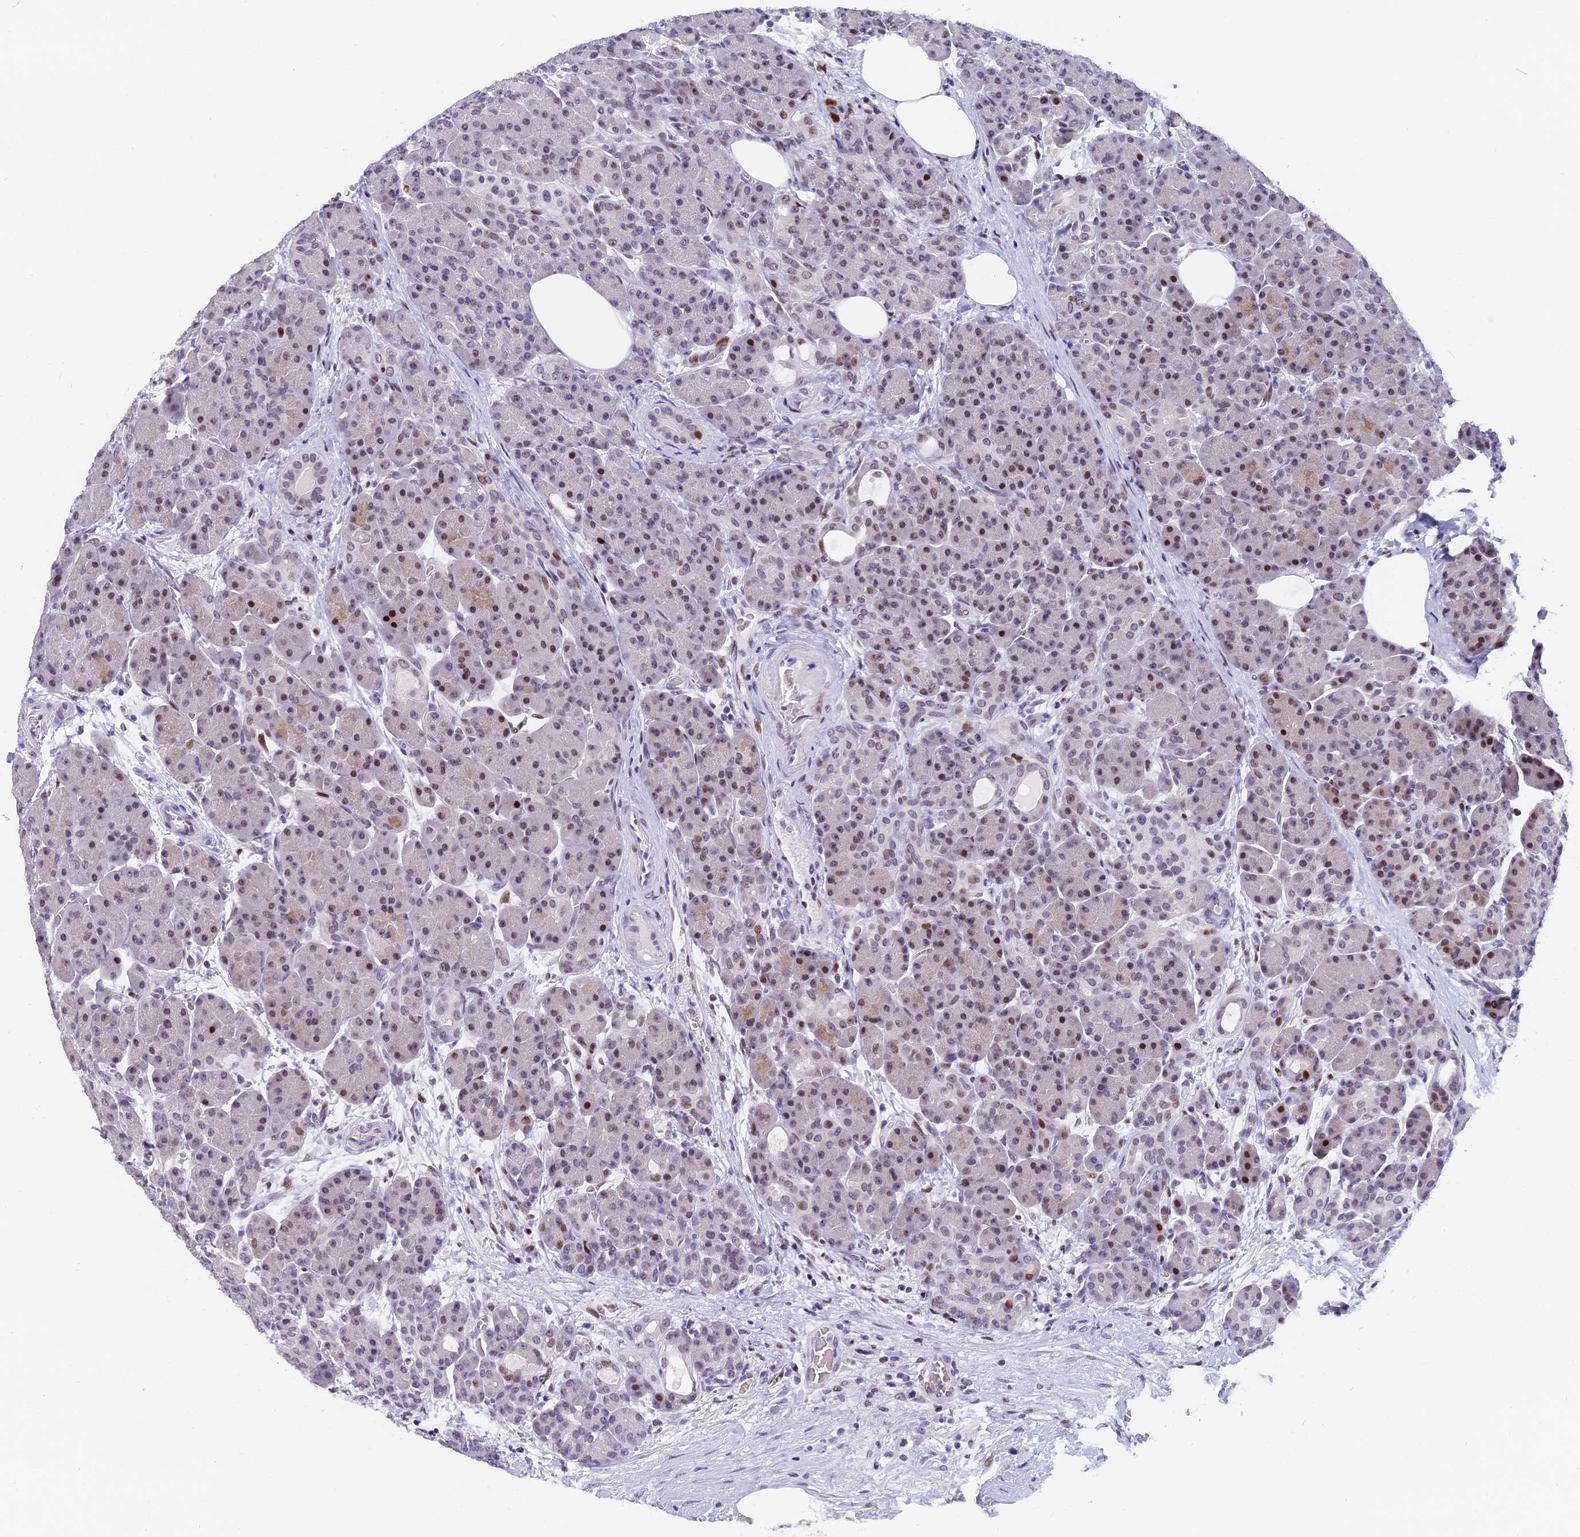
{"staining": {"intensity": "moderate", "quantity": "25%-75%", "location": "nuclear"}, "tissue": "pancreas", "cell_type": "Exocrine glandular cells", "image_type": "normal", "snomed": [{"axis": "morphology", "description": "Normal tissue, NOS"}, {"axis": "topography", "description": "Pancreas"}], "caption": "Pancreas stained with DAB IHC reveals medium levels of moderate nuclear expression in approximately 25%-75% of exocrine glandular cells.", "gene": "NSA2", "patient": {"sex": "male", "age": 63}}